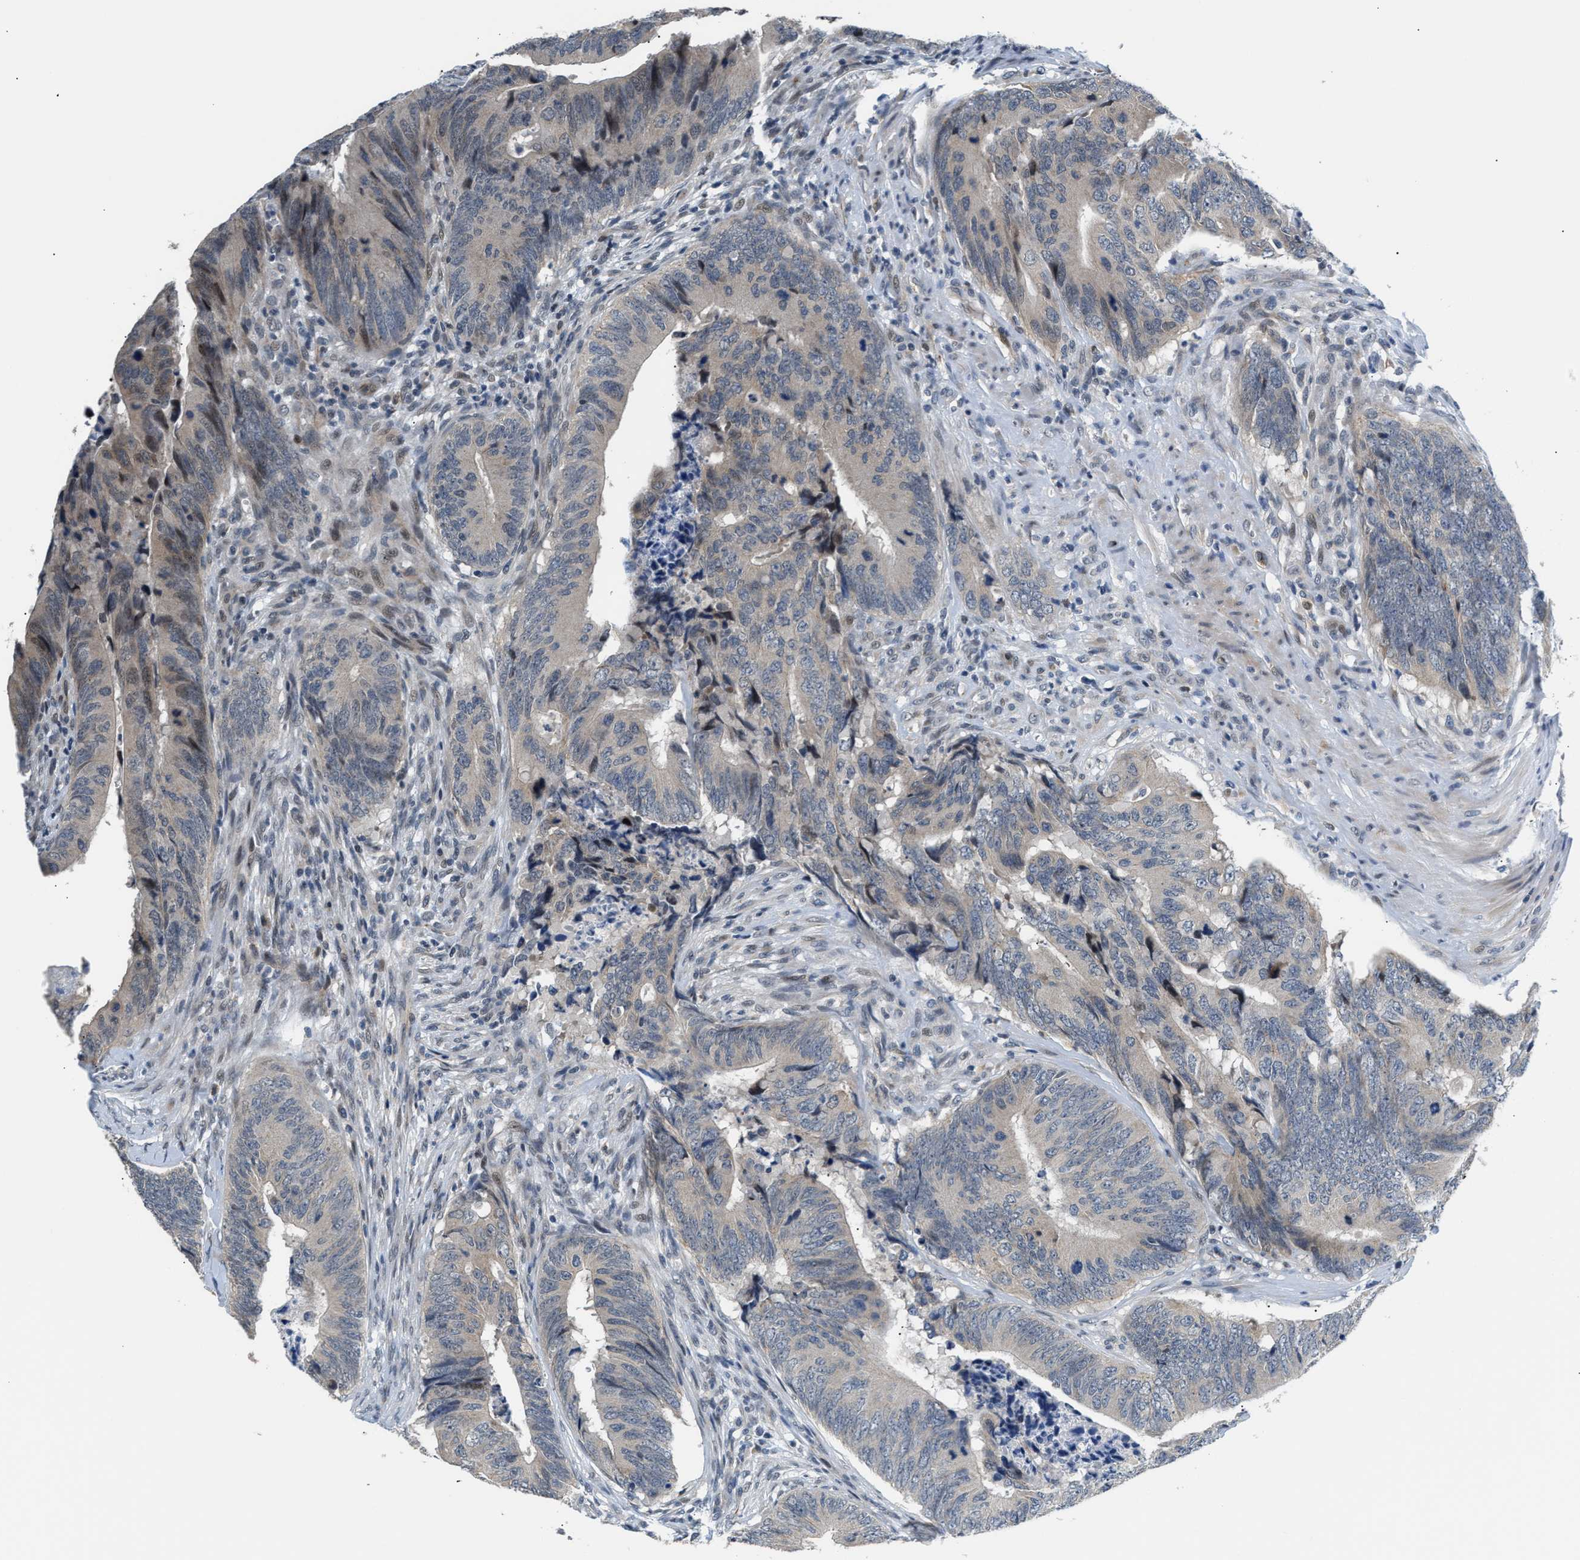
{"staining": {"intensity": "weak", "quantity": "25%-75%", "location": "cytoplasmic/membranous,nuclear"}, "tissue": "colorectal cancer", "cell_type": "Tumor cells", "image_type": "cancer", "snomed": [{"axis": "morphology", "description": "Normal tissue, NOS"}, {"axis": "morphology", "description": "Adenocarcinoma, NOS"}, {"axis": "topography", "description": "Colon"}], "caption": "About 25%-75% of tumor cells in human colorectal cancer display weak cytoplasmic/membranous and nuclear protein positivity as visualized by brown immunohistochemical staining.", "gene": "PPM1H", "patient": {"sex": "male", "age": 56}}